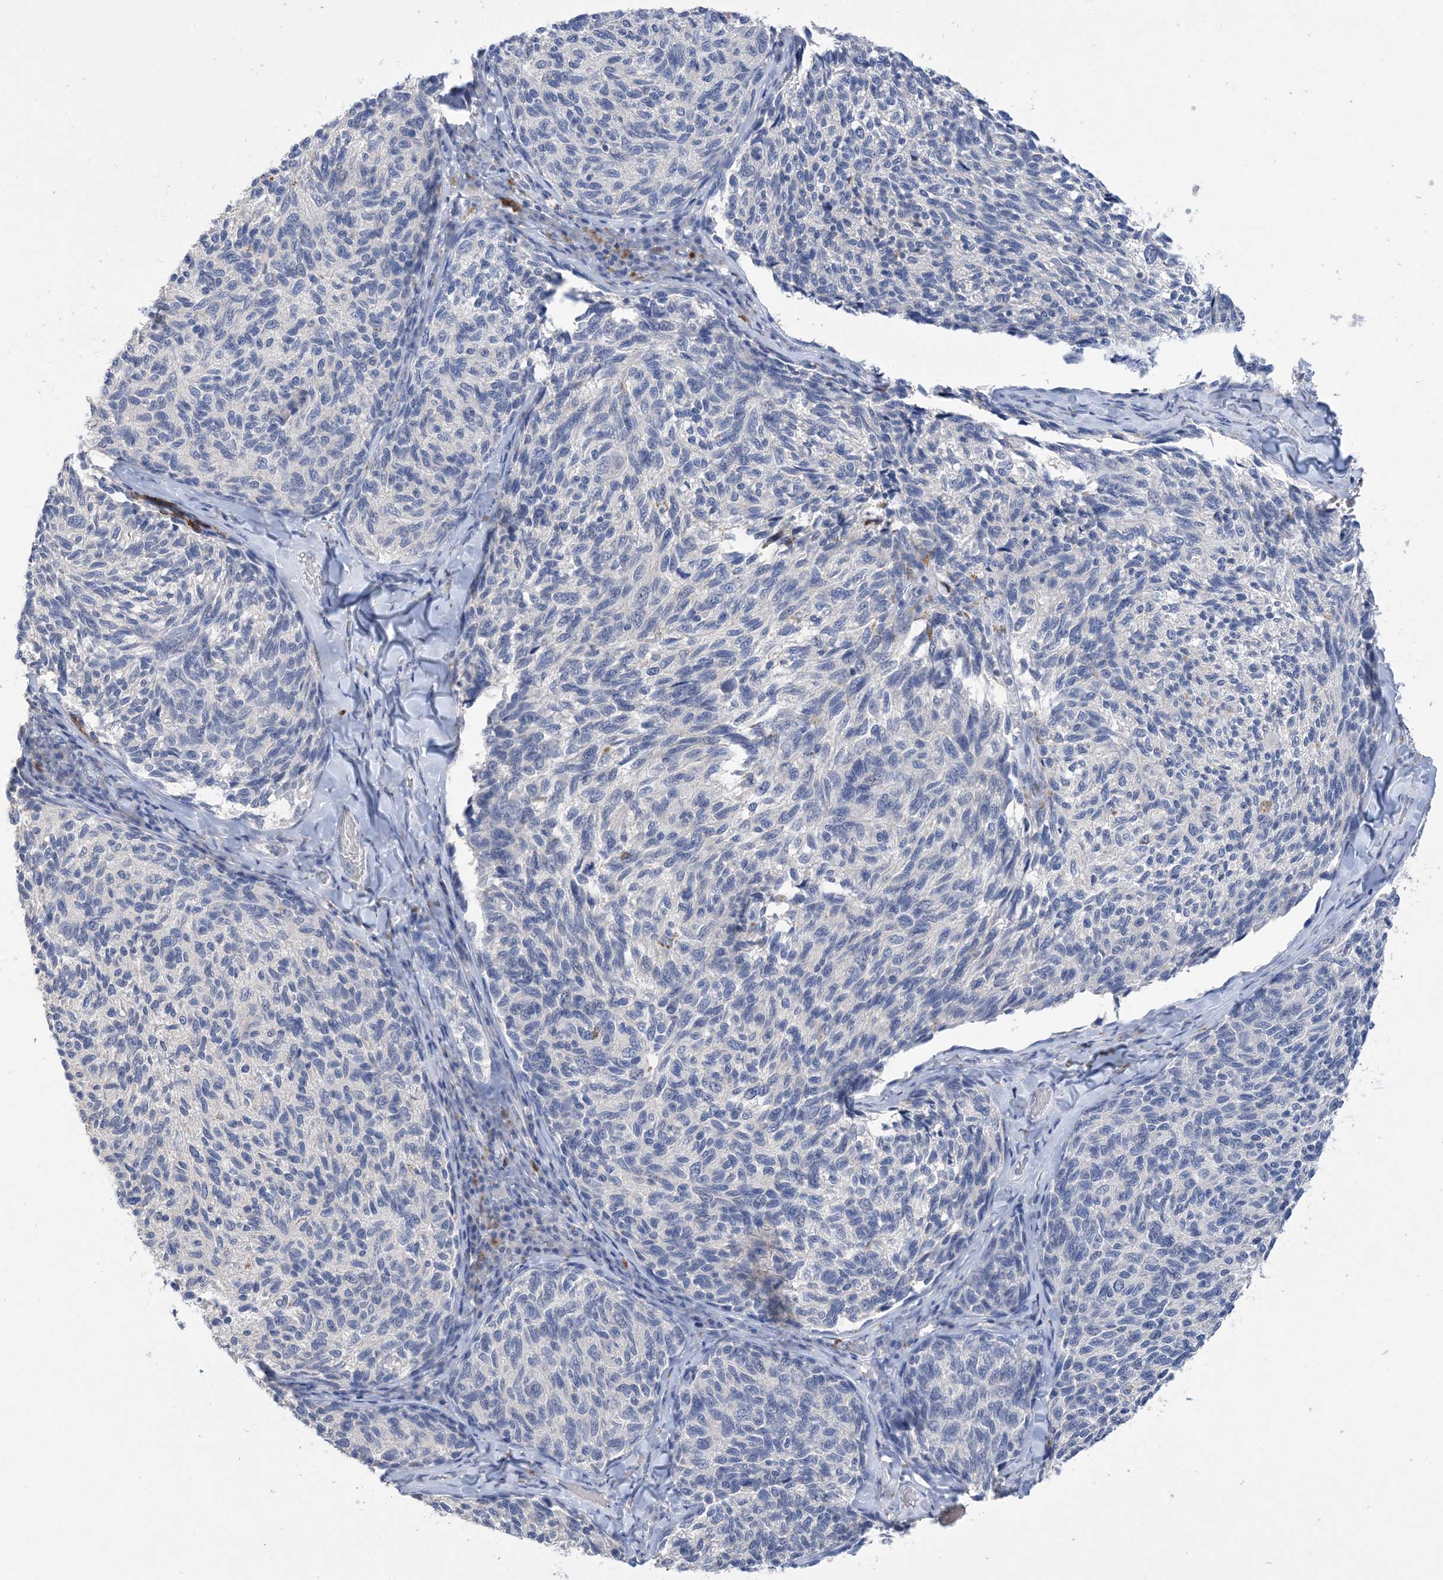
{"staining": {"intensity": "negative", "quantity": "none", "location": "none"}, "tissue": "melanoma", "cell_type": "Tumor cells", "image_type": "cancer", "snomed": [{"axis": "morphology", "description": "Malignant melanoma, NOS"}, {"axis": "topography", "description": "Skin"}], "caption": "Melanoma was stained to show a protein in brown. There is no significant staining in tumor cells.", "gene": "DSC3", "patient": {"sex": "female", "age": 73}}